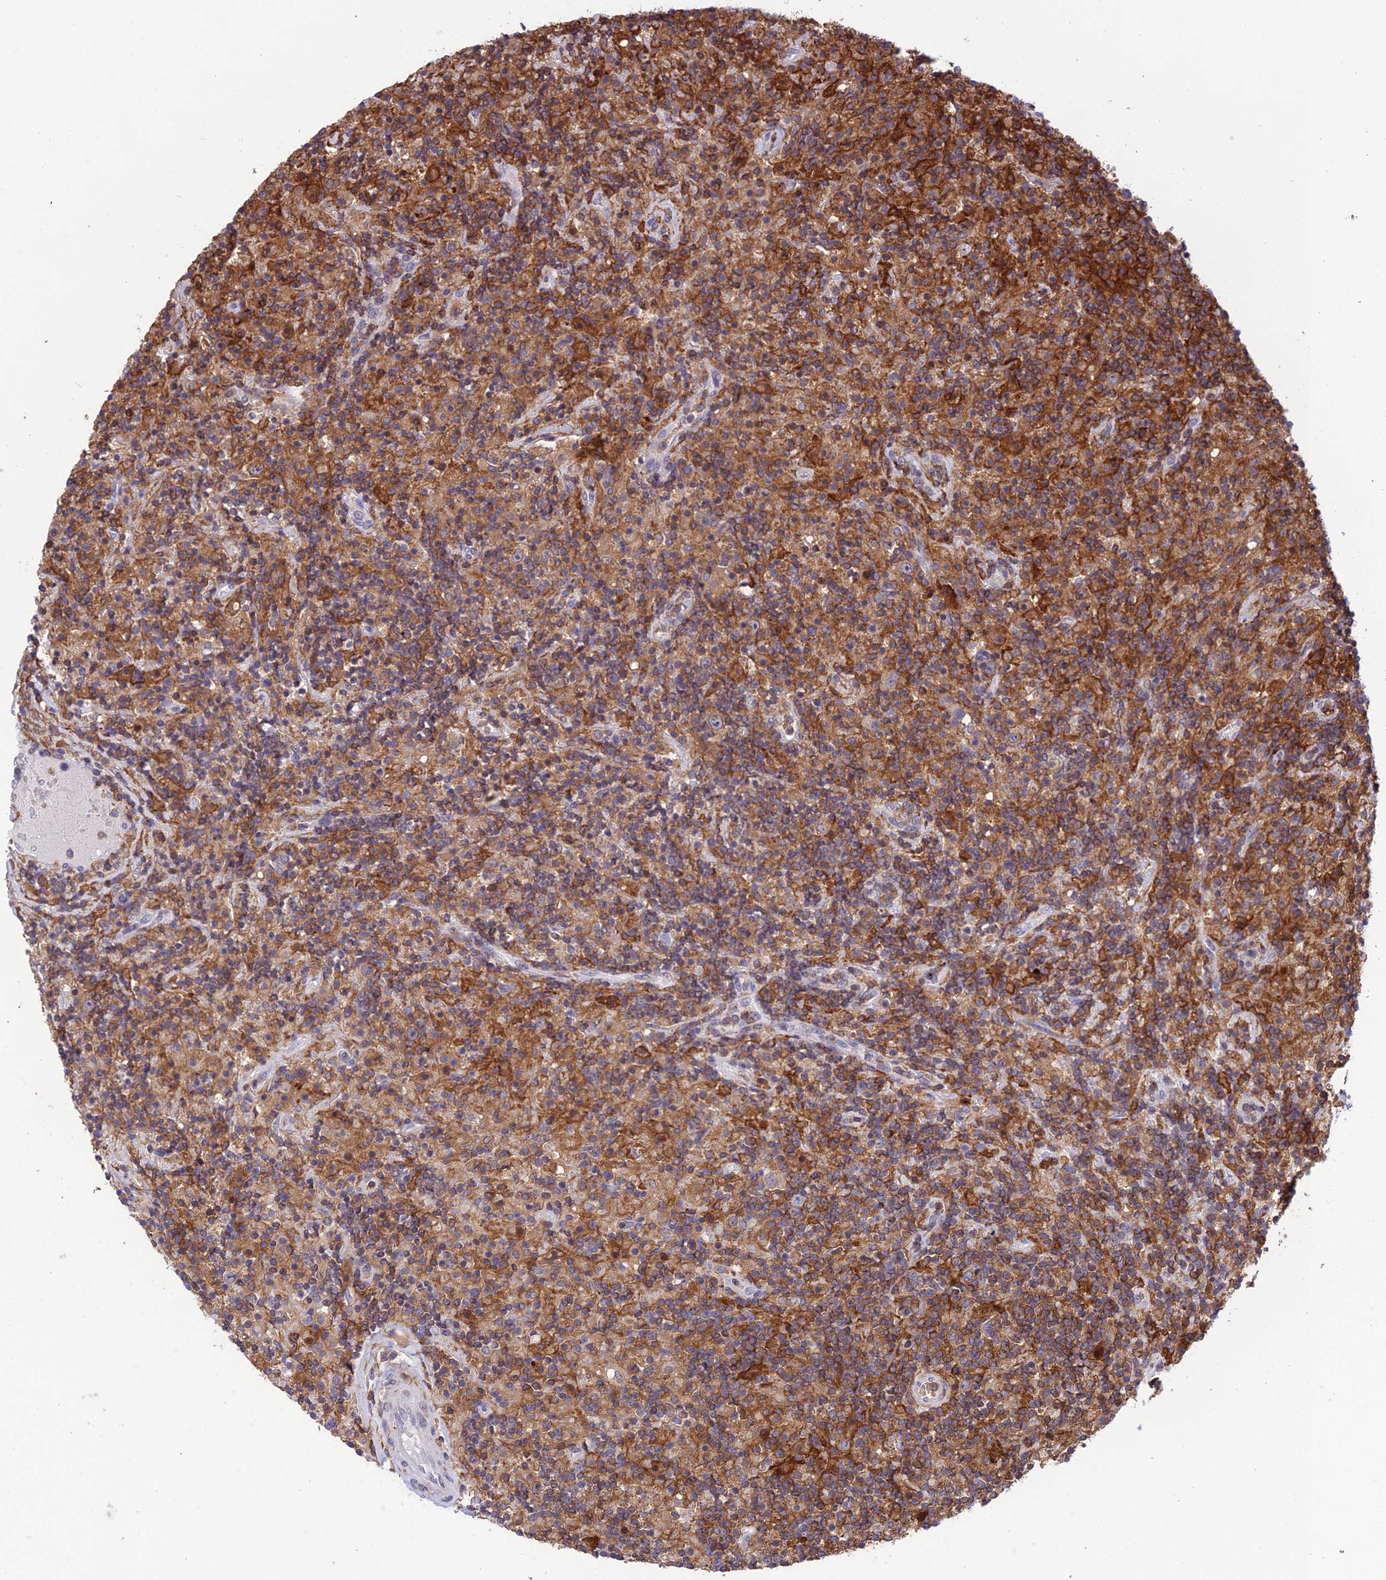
{"staining": {"intensity": "moderate", "quantity": "<25%", "location": "cytoplasmic/membranous"}, "tissue": "lymphoma", "cell_type": "Tumor cells", "image_type": "cancer", "snomed": [{"axis": "morphology", "description": "Hodgkin's disease, NOS"}, {"axis": "topography", "description": "Lymph node"}], "caption": "The micrograph demonstrates staining of lymphoma, revealing moderate cytoplasmic/membranous protein positivity (brown color) within tumor cells.", "gene": "FAM76A", "patient": {"sex": "male", "age": 70}}